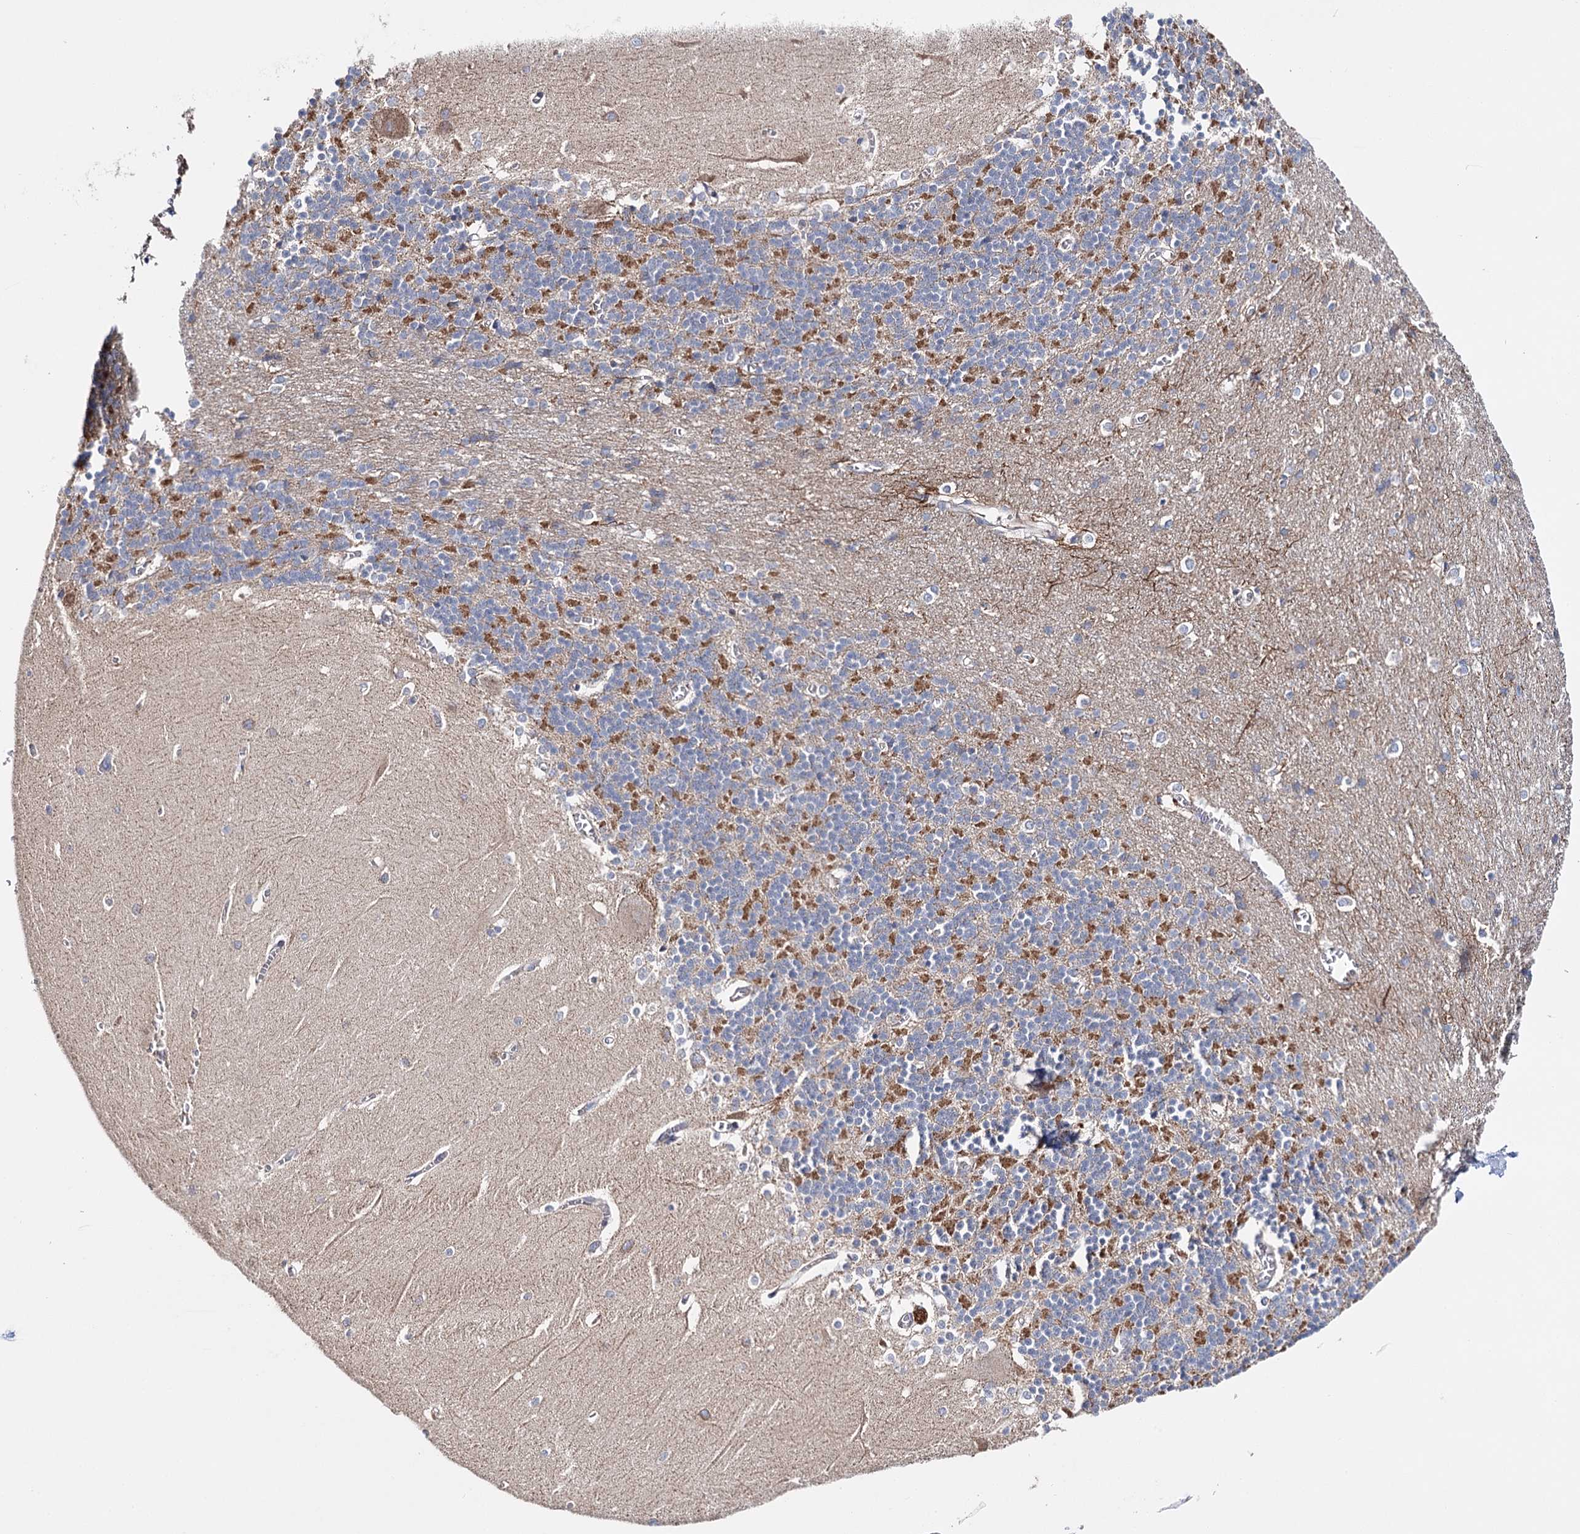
{"staining": {"intensity": "negative", "quantity": "none", "location": "none"}, "tissue": "cerebellum", "cell_type": "Cells in granular layer", "image_type": "normal", "snomed": [{"axis": "morphology", "description": "Normal tissue, NOS"}, {"axis": "topography", "description": "Cerebellum"}], "caption": "A high-resolution micrograph shows immunohistochemistry (IHC) staining of unremarkable cerebellum, which reveals no significant expression in cells in granular layer. (Stains: DAB (3,3'-diaminobenzidine) immunohistochemistry (IHC) with hematoxylin counter stain, Microscopy: brightfield microscopy at high magnification).", "gene": "CFAP46", "patient": {"sex": "male", "age": 37}}